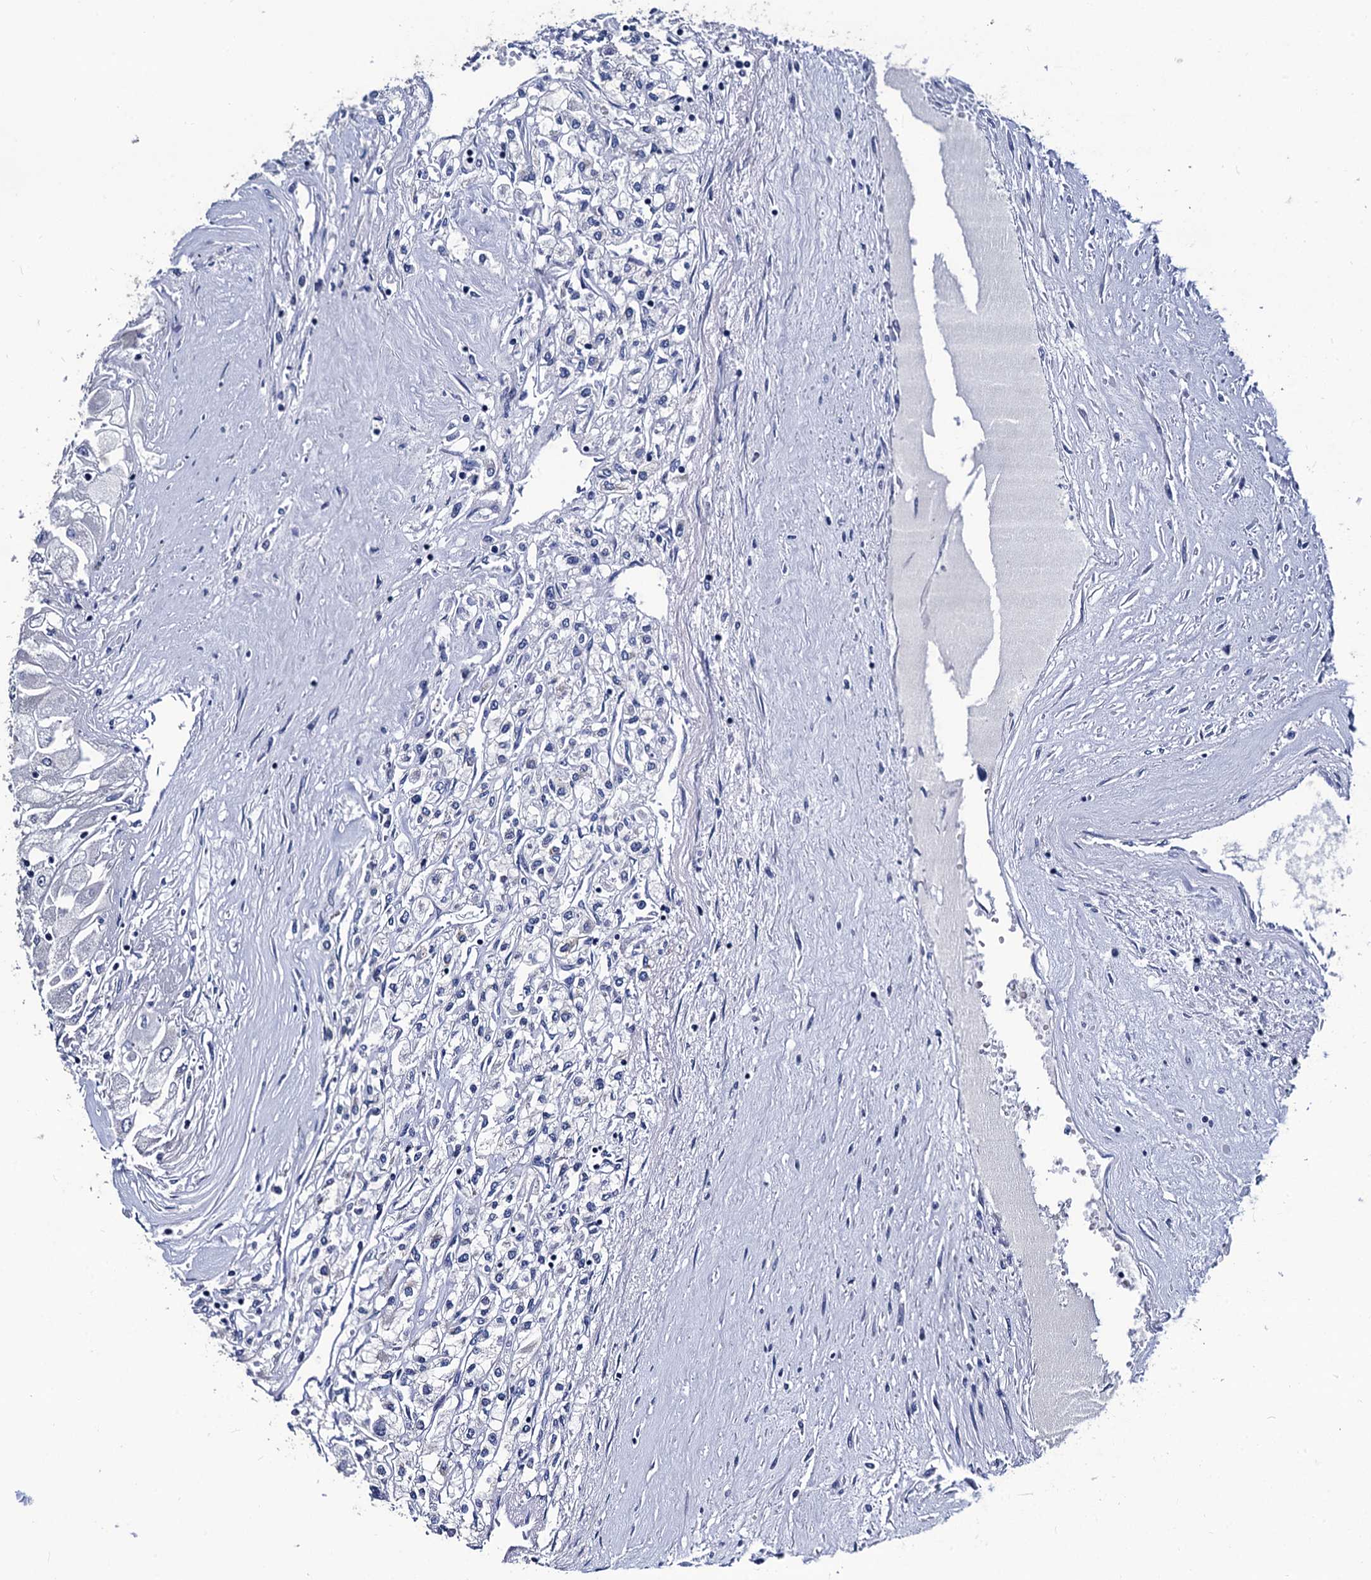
{"staining": {"intensity": "negative", "quantity": "none", "location": "none"}, "tissue": "renal cancer", "cell_type": "Tumor cells", "image_type": "cancer", "snomed": [{"axis": "morphology", "description": "Adenocarcinoma, NOS"}, {"axis": "topography", "description": "Kidney"}], "caption": "Renal cancer (adenocarcinoma) was stained to show a protein in brown. There is no significant positivity in tumor cells. (DAB (3,3'-diaminobenzidine) immunohistochemistry, high magnification).", "gene": "LRRC30", "patient": {"sex": "male", "age": 80}}